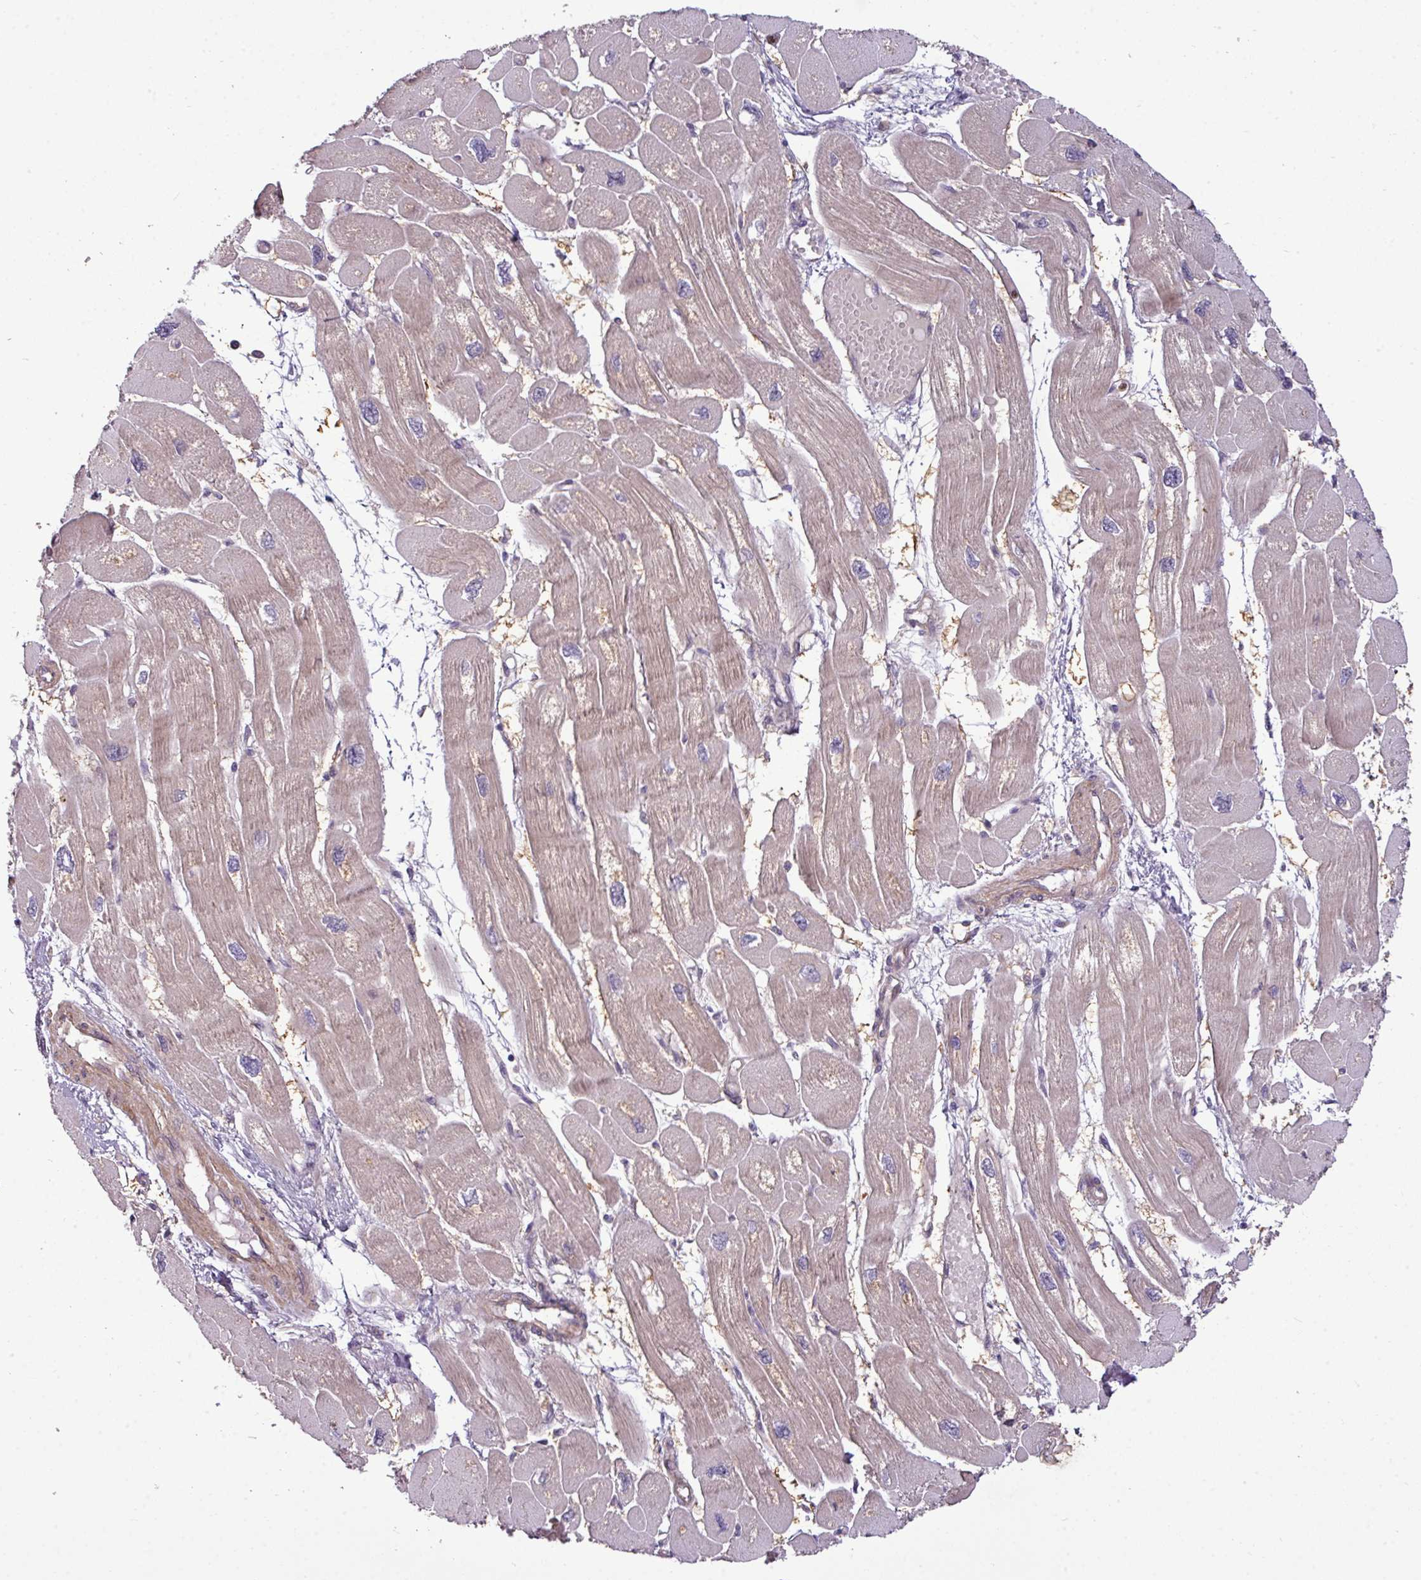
{"staining": {"intensity": "moderate", "quantity": "25%-75%", "location": "cytoplasmic/membranous"}, "tissue": "heart muscle", "cell_type": "Cardiomyocytes", "image_type": "normal", "snomed": [{"axis": "morphology", "description": "Normal tissue, NOS"}, {"axis": "topography", "description": "Heart"}], "caption": "Protein analysis of unremarkable heart muscle exhibits moderate cytoplasmic/membranous staining in approximately 25%-75% of cardiomyocytes. (Stains: DAB (3,3'-diaminobenzidine) in brown, nuclei in blue, Microscopy: brightfield microscopy at high magnification).", "gene": "PAPLN", "patient": {"sex": "male", "age": 42}}